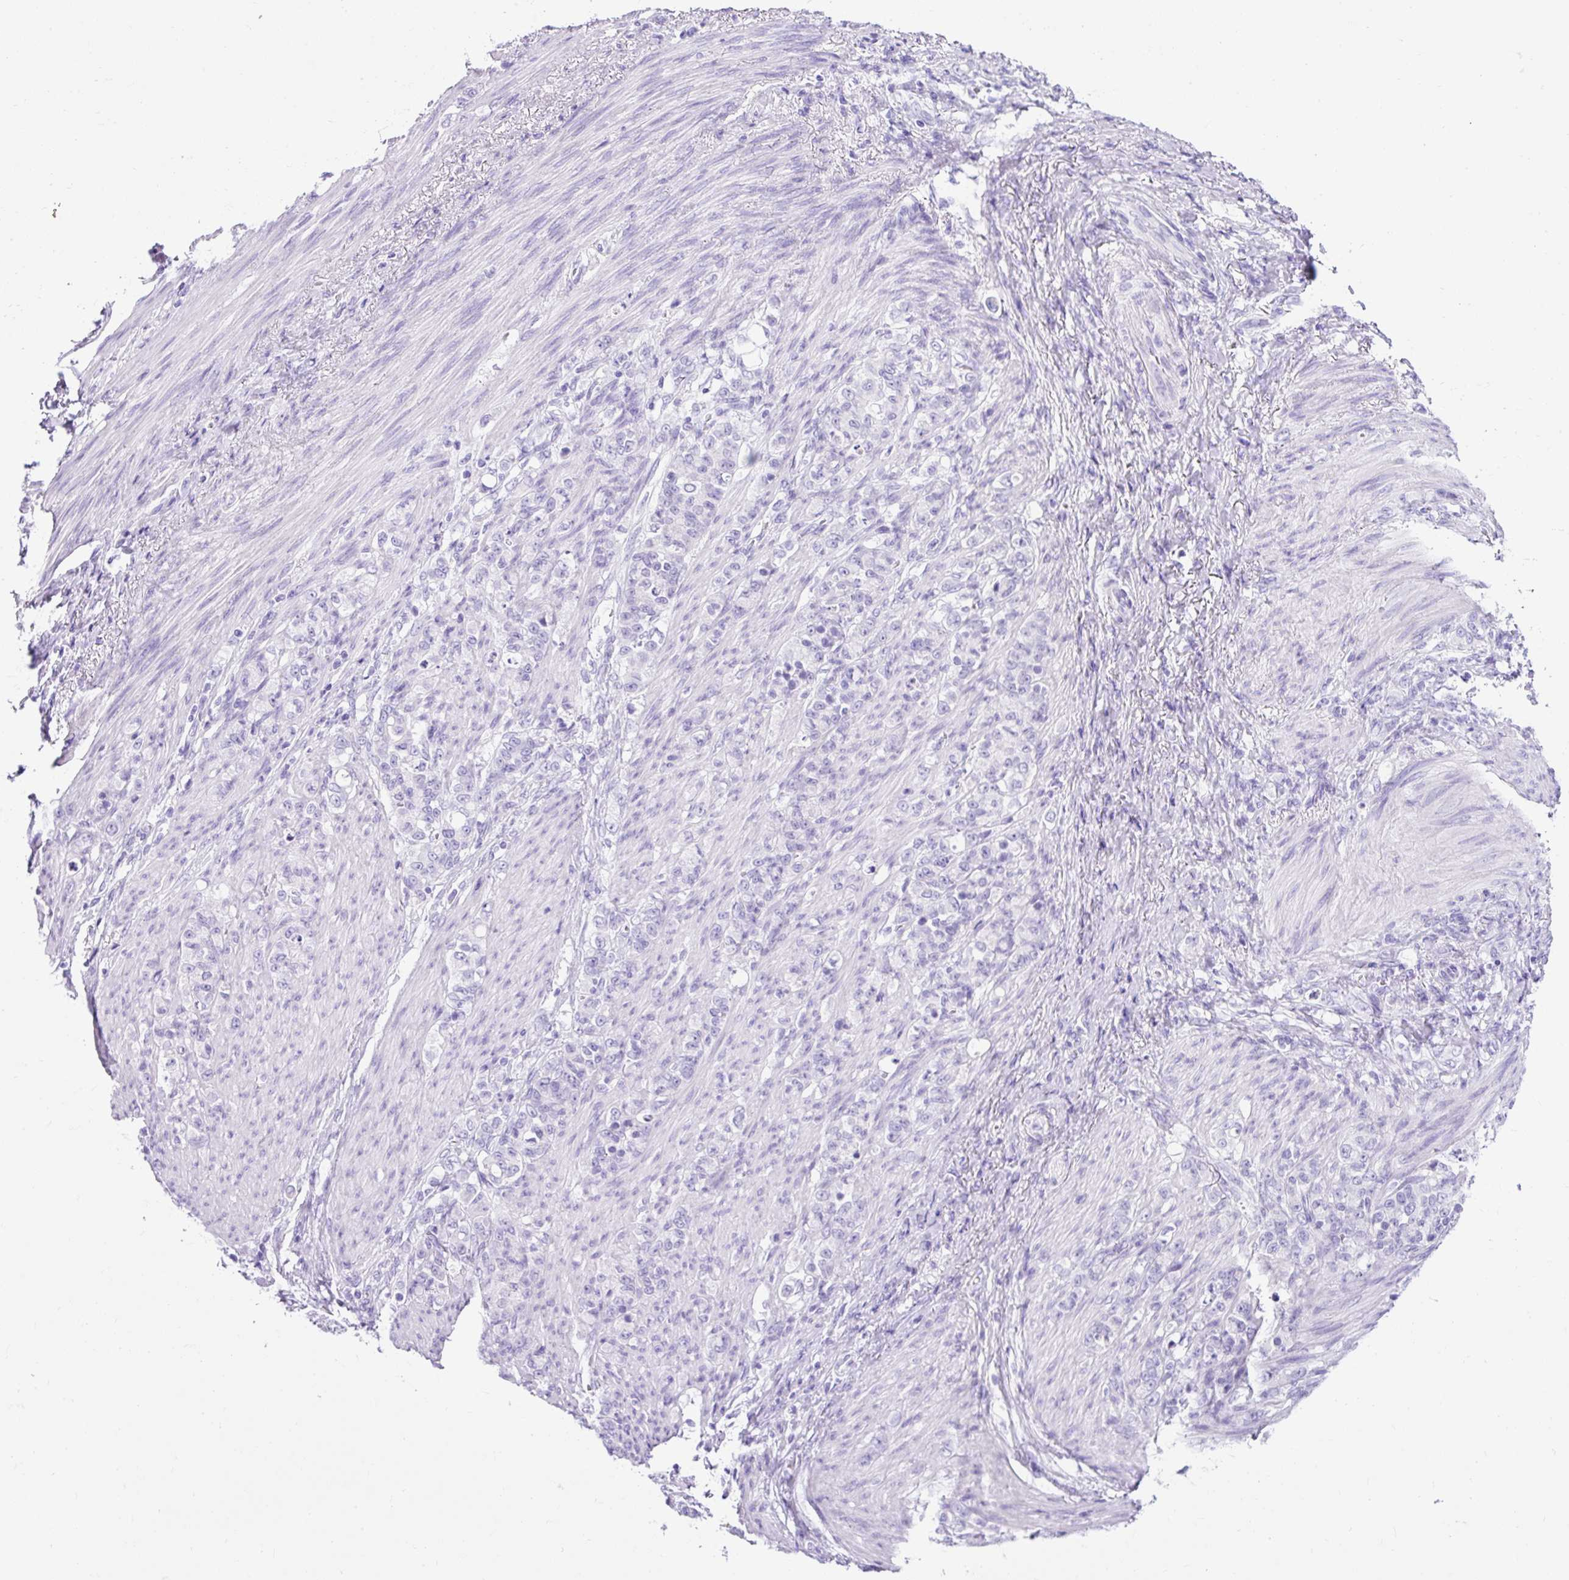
{"staining": {"intensity": "negative", "quantity": "none", "location": "none"}, "tissue": "stomach cancer", "cell_type": "Tumor cells", "image_type": "cancer", "snomed": [{"axis": "morphology", "description": "Adenocarcinoma, NOS"}, {"axis": "topography", "description": "Stomach"}], "caption": "Stomach cancer (adenocarcinoma) was stained to show a protein in brown. There is no significant positivity in tumor cells.", "gene": "KRT12", "patient": {"sex": "female", "age": 79}}